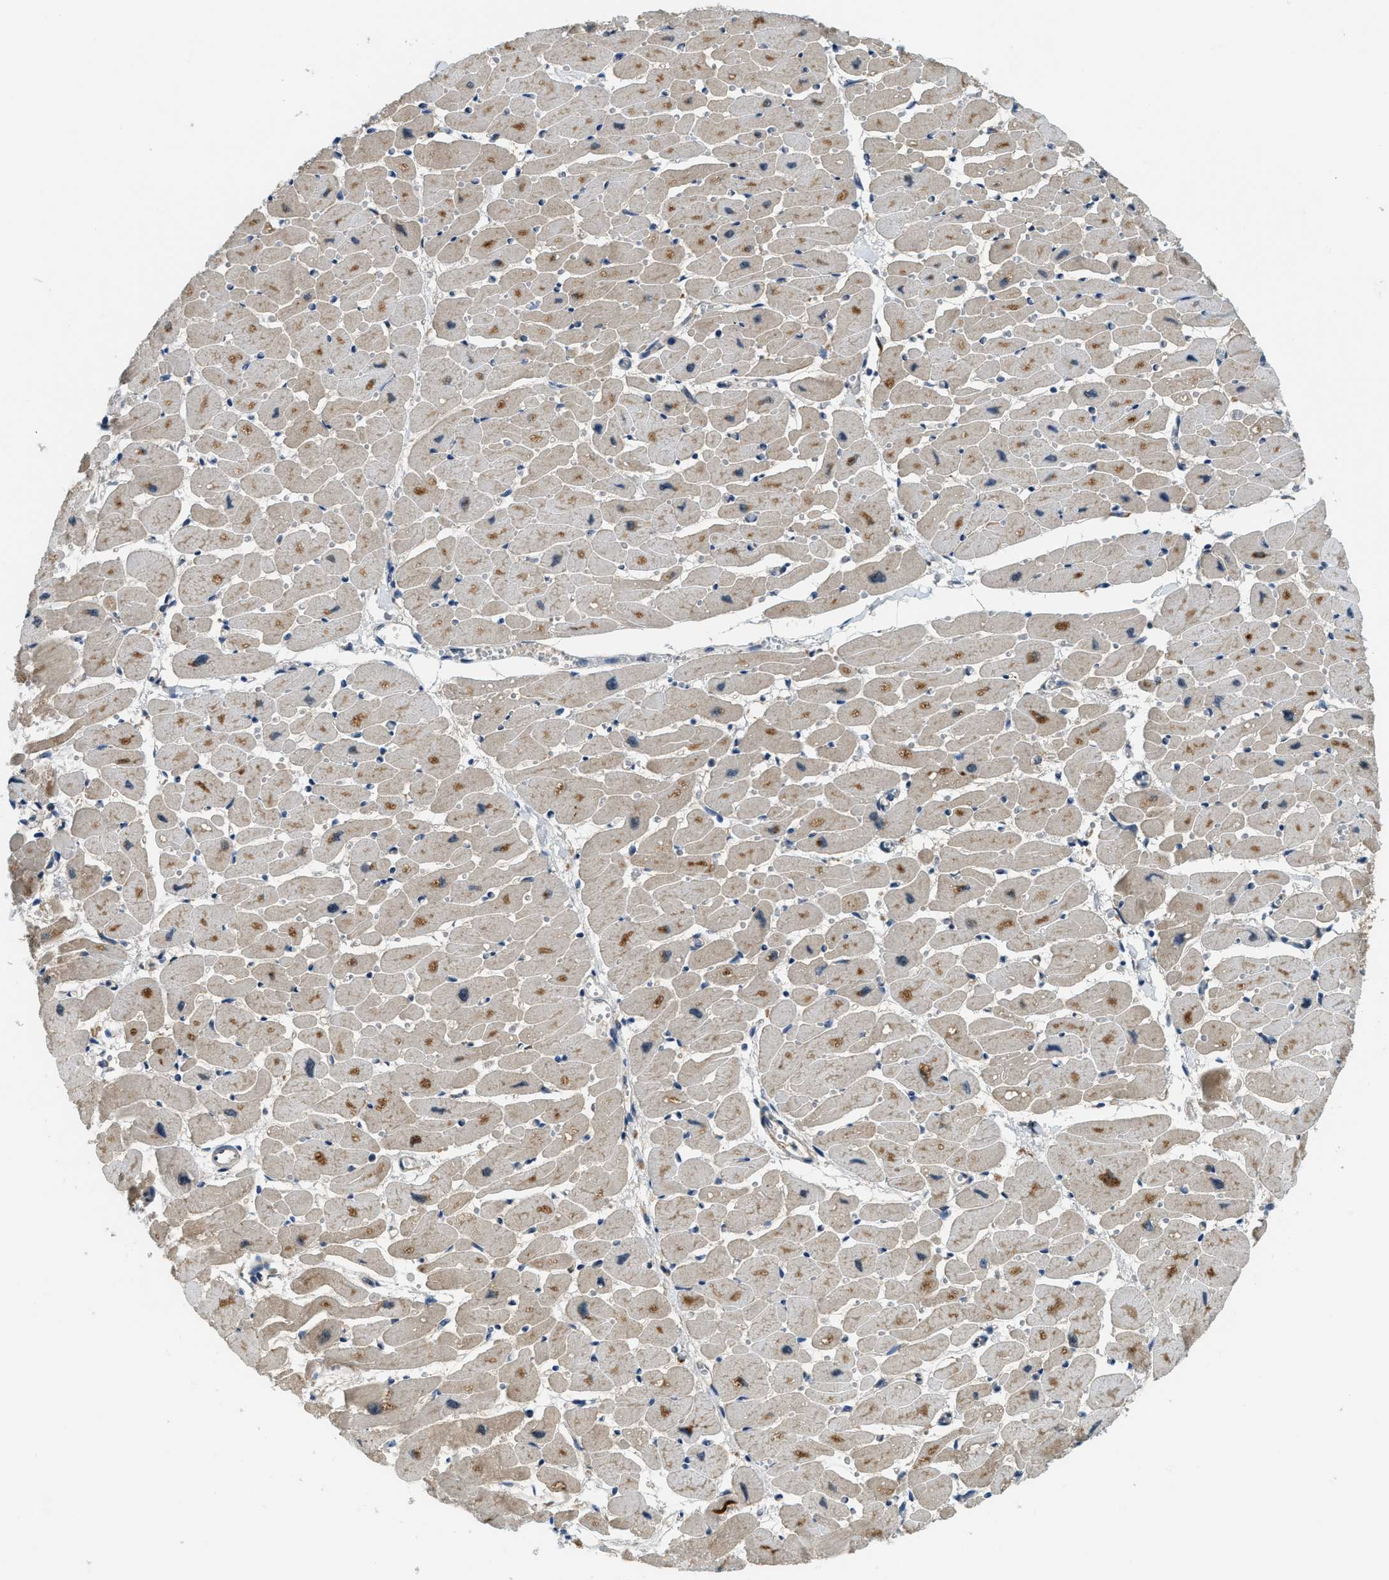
{"staining": {"intensity": "moderate", "quantity": ">75%", "location": "cytoplasmic/membranous"}, "tissue": "heart muscle", "cell_type": "Cardiomyocytes", "image_type": "normal", "snomed": [{"axis": "morphology", "description": "Normal tissue, NOS"}, {"axis": "topography", "description": "Heart"}], "caption": "Immunohistochemical staining of benign heart muscle demonstrates moderate cytoplasmic/membranous protein expression in approximately >75% of cardiomyocytes.", "gene": "STARD3NL", "patient": {"sex": "female", "age": 54}}